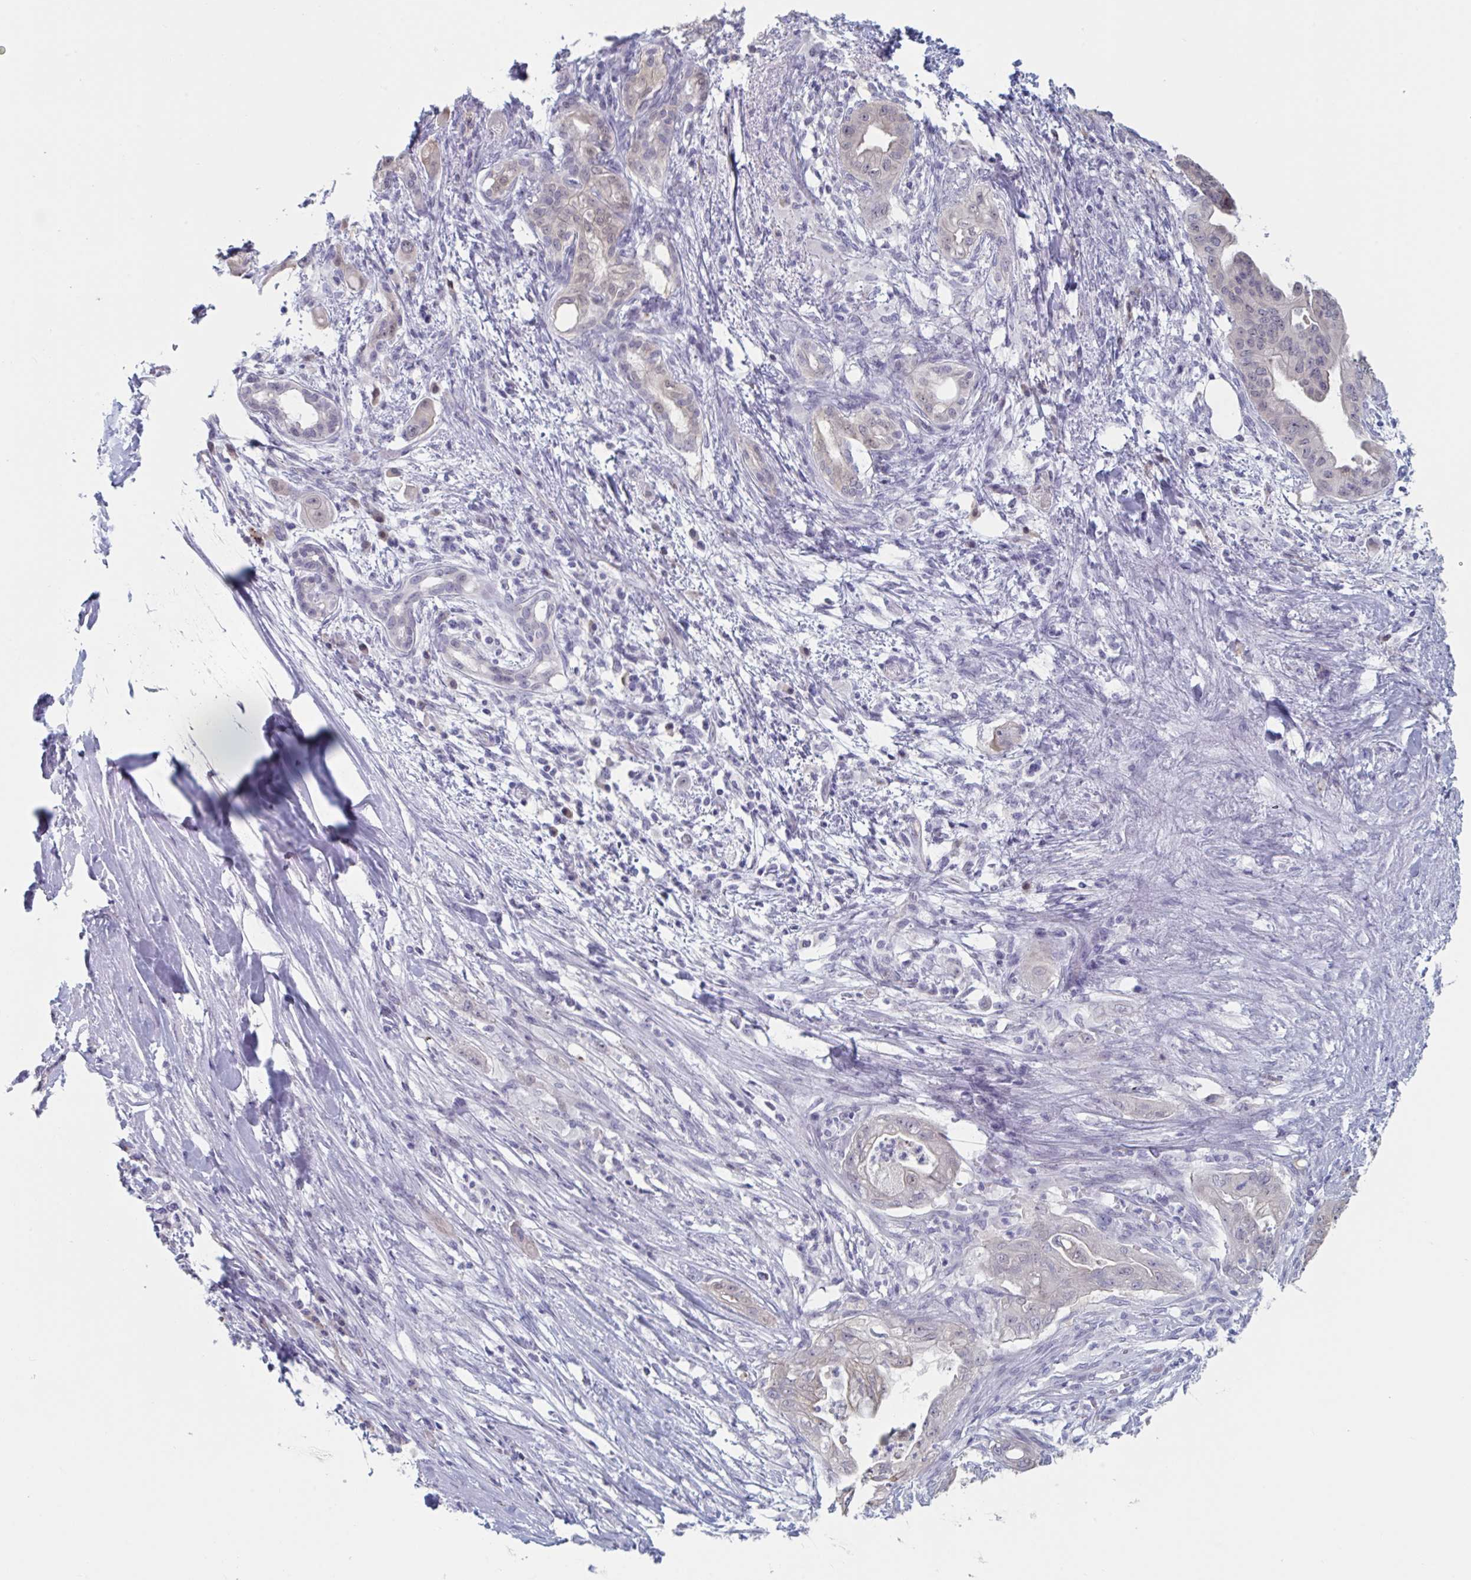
{"staining": {"intensity": "negative", "quantity": "none", "location": "none"}, "tissue": "pancreatic cancer", "cell_type": "Tumor cells", "image_type": "cancer", "snomed": [{"axis": "morphology", "description": "Adenocarcinoma, NOS"}, {"axis": "topography", "description": "Pancreas"}], "caption": "Tumor cells are negative for brown protein staining in adenocarcinoma (pancreatic).", "gene": "FOXA1", "patient": {"sex": "male", "age": 58}}